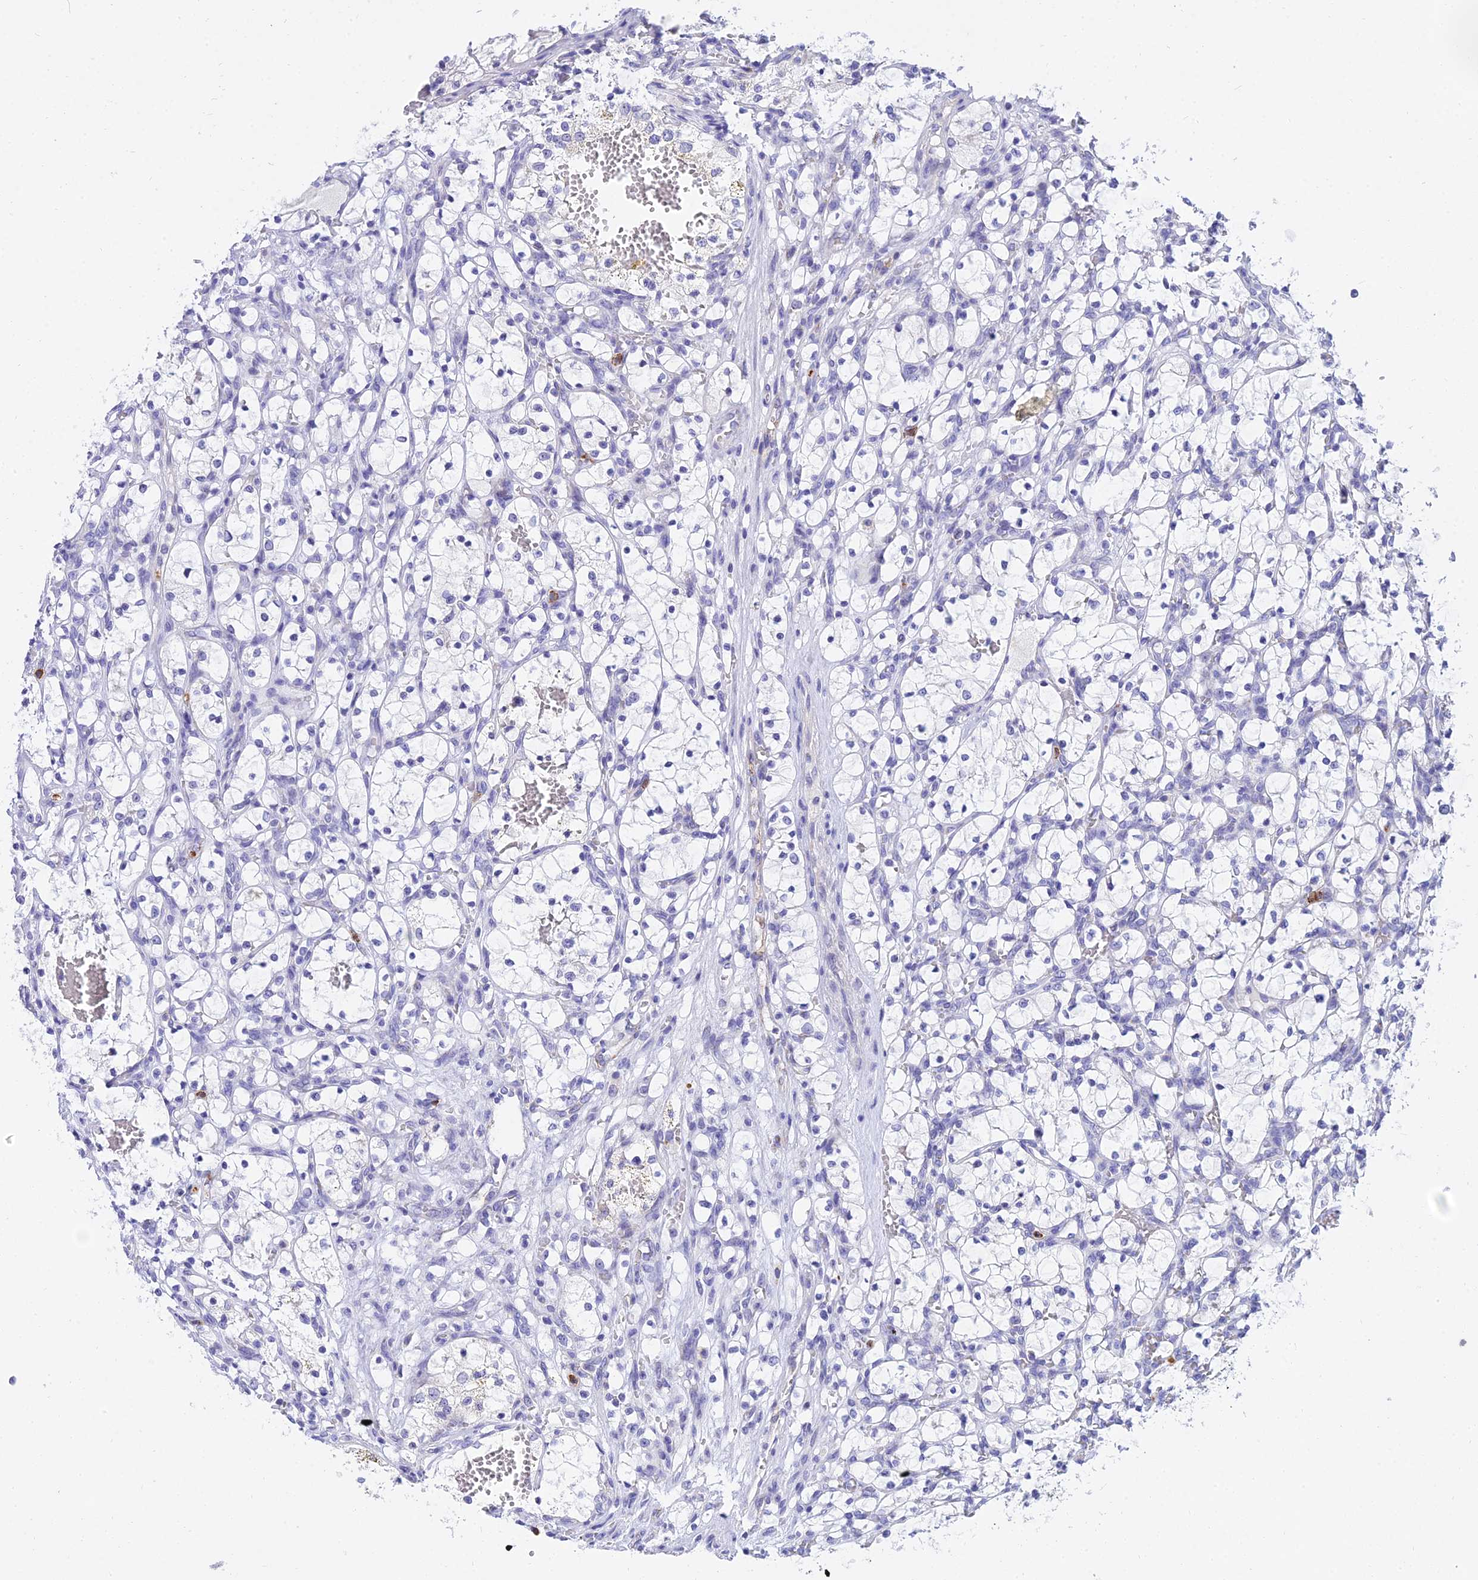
{"staining": {"intensity": "negative", "quantity": "none", "location": "none"}, "tissue": "renal cancer", "cell_type": "Tumor cells", "image_type": "cancer", "snomed": [{"axis": "morphology", "description": "Adenocarcinoma, NOS"}, {"axis": "topography", "description": "Kidney"}], "caption": "This is a histopathology image of immunohistochemistry staining of renal cancer, which shows no expression in tumor cells.", "gene": "VWC2L", "patient": {"sex": "female", "age": 69}}